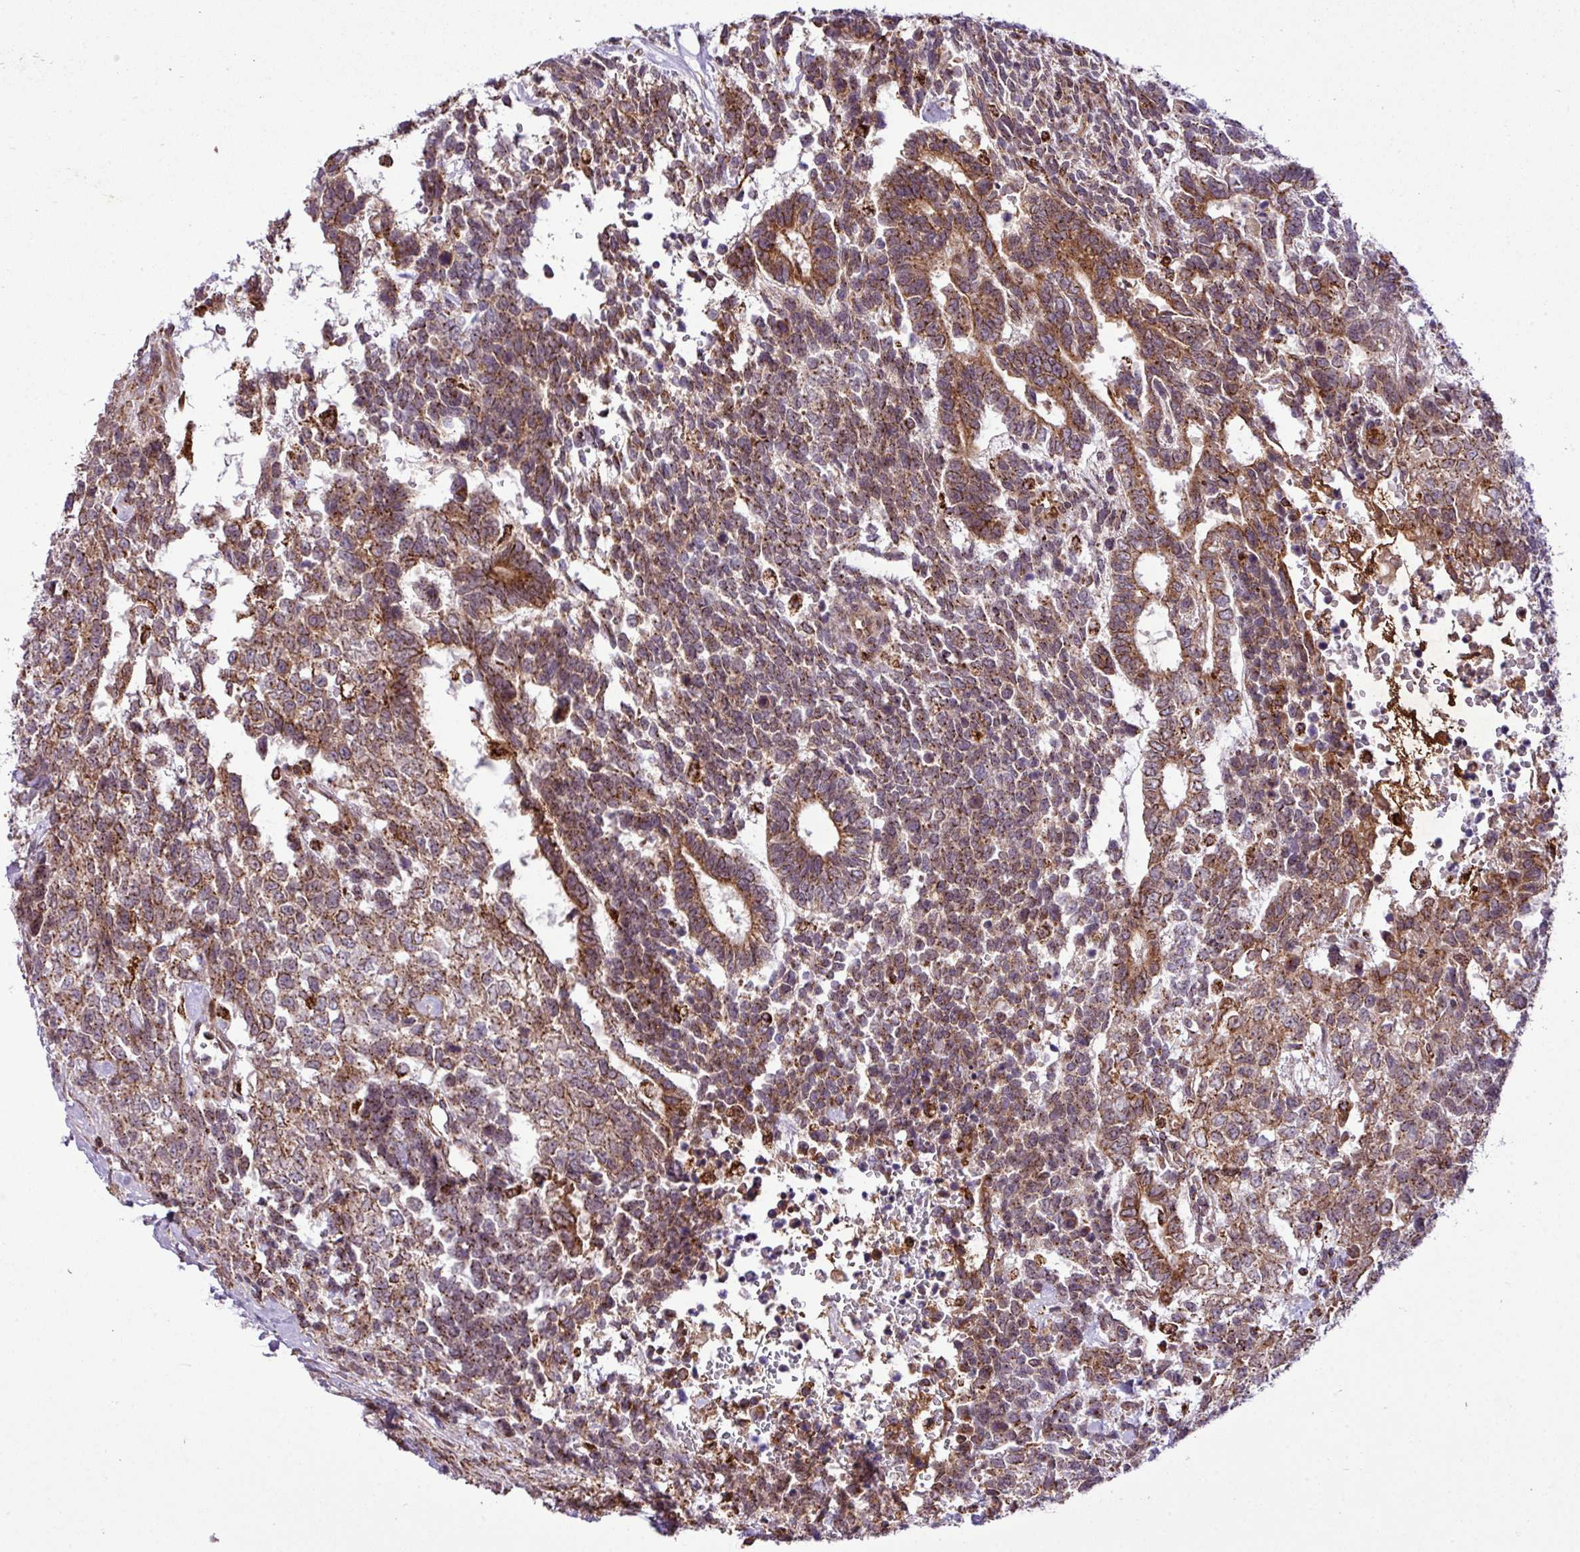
{"staining": {"intensity": "moderate", "quantity": ">75%", "location": "cytoplasmic/membranous"}, "tissue": "testis cancer", "cell_type": "Tumor cells", "image_type": "cancer", "snomed": [{"axis": "morphology", "description": "Carcinoma, Embryonal, NOS"}, {"axis": "topography", "description": "Testis"}], "caption": "Immunohistochemical staining of human testis embryonal carcinoma reveals medium levels of moderate cytoplasmic/membranous positivity in approximately >75% of tumor cells.", "gene": "ZNF569", "patient": {"sex": "male", "age": 23}}